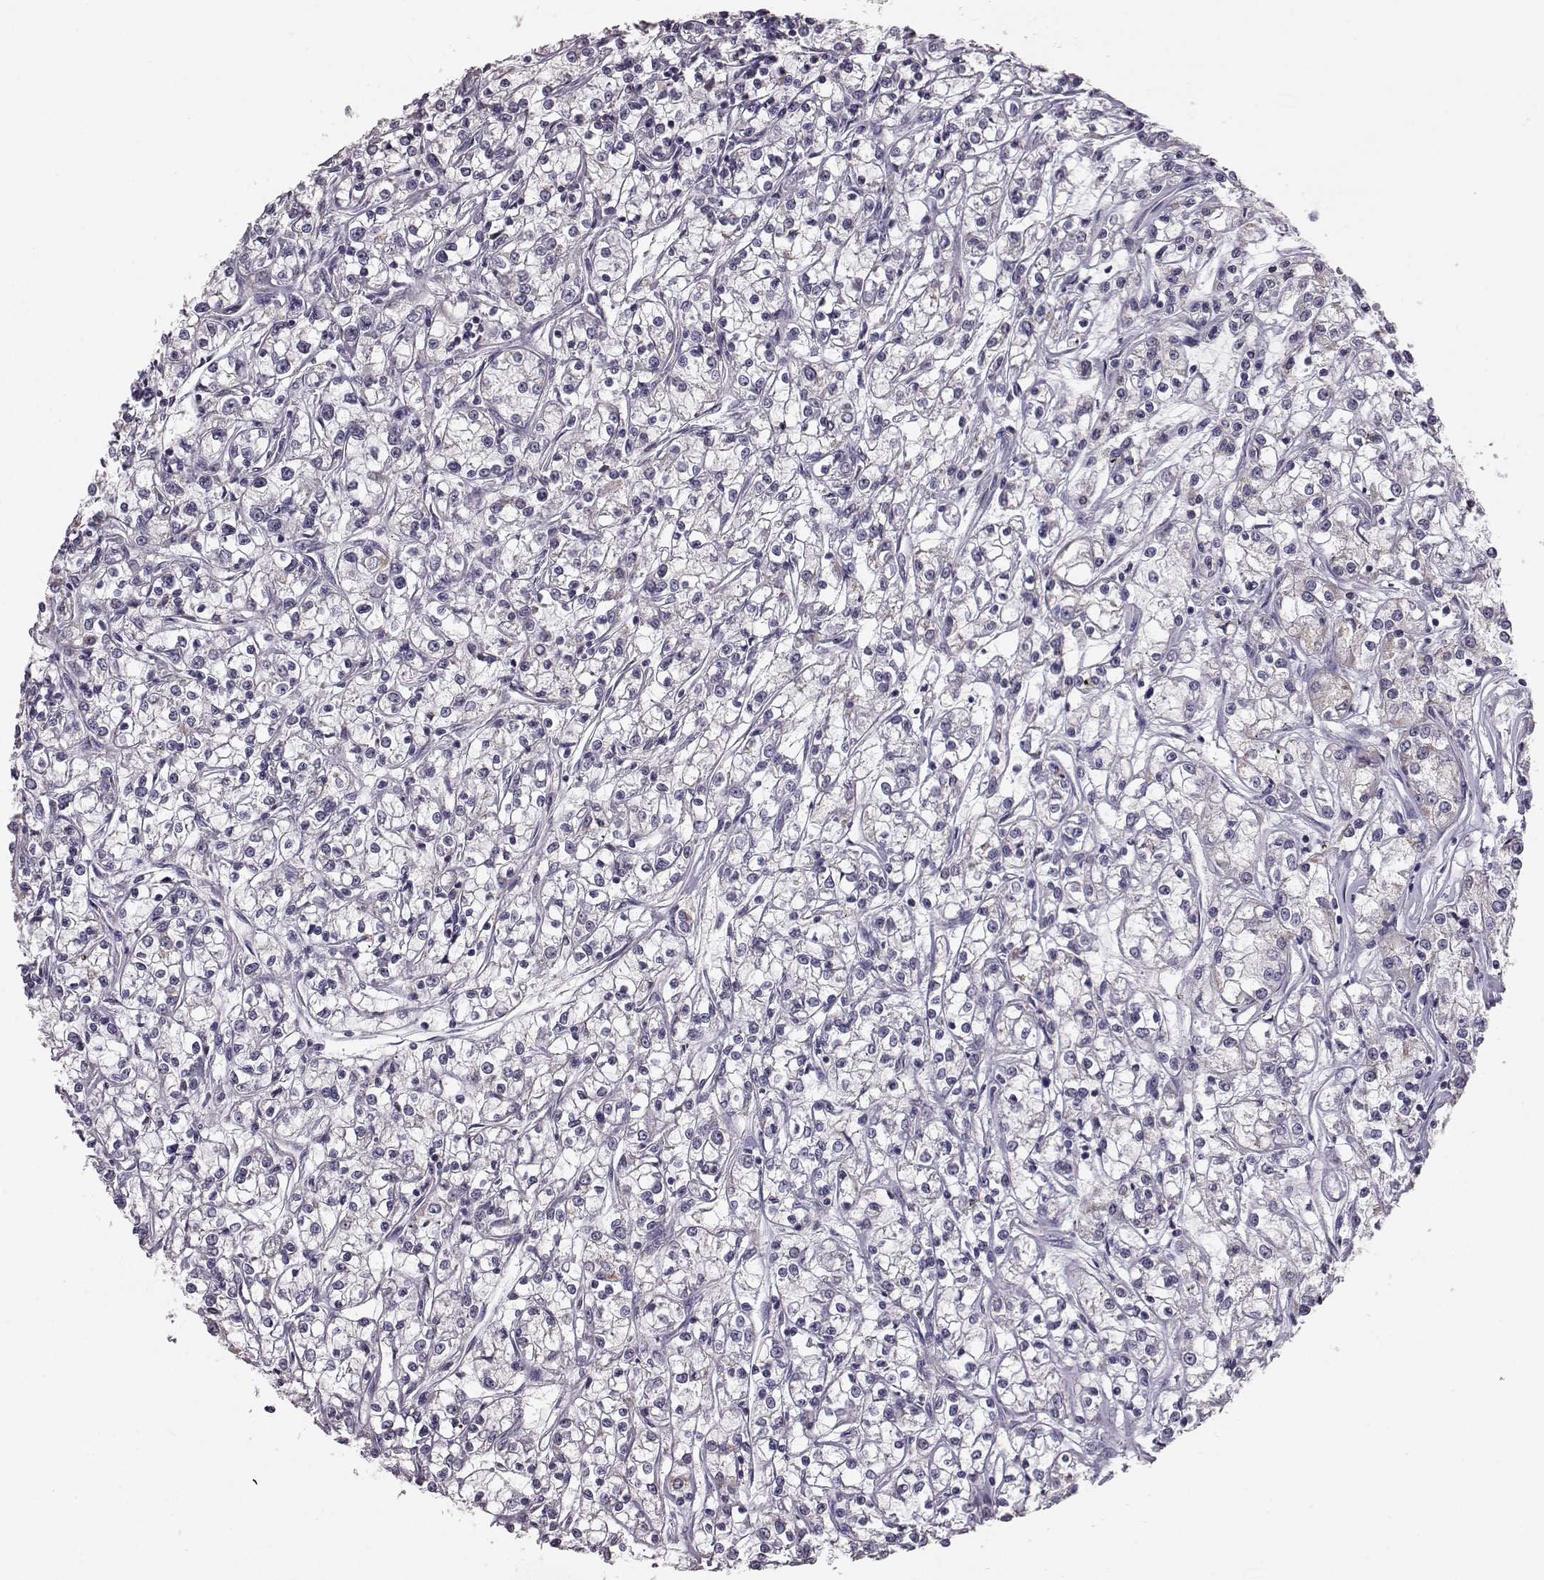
{"staining": {"intensity": "negative", "quantity": "none", "location": "none"}, "tissue": "renal cancer", "cell_type": "Tumor cells", "image_type": "cancer", "snomed": [{"axis": "morphology", "description": "Adenocarcinoma, NOS"}, {"axis": "topography", "description": "Kidney"}], "caption": "DAB immunohistochemical staining of human renal cancer shows no significant expression in tumor cells.", "gene": "ALDH3A1", "patient": {"sex": "female", "age": 59}}